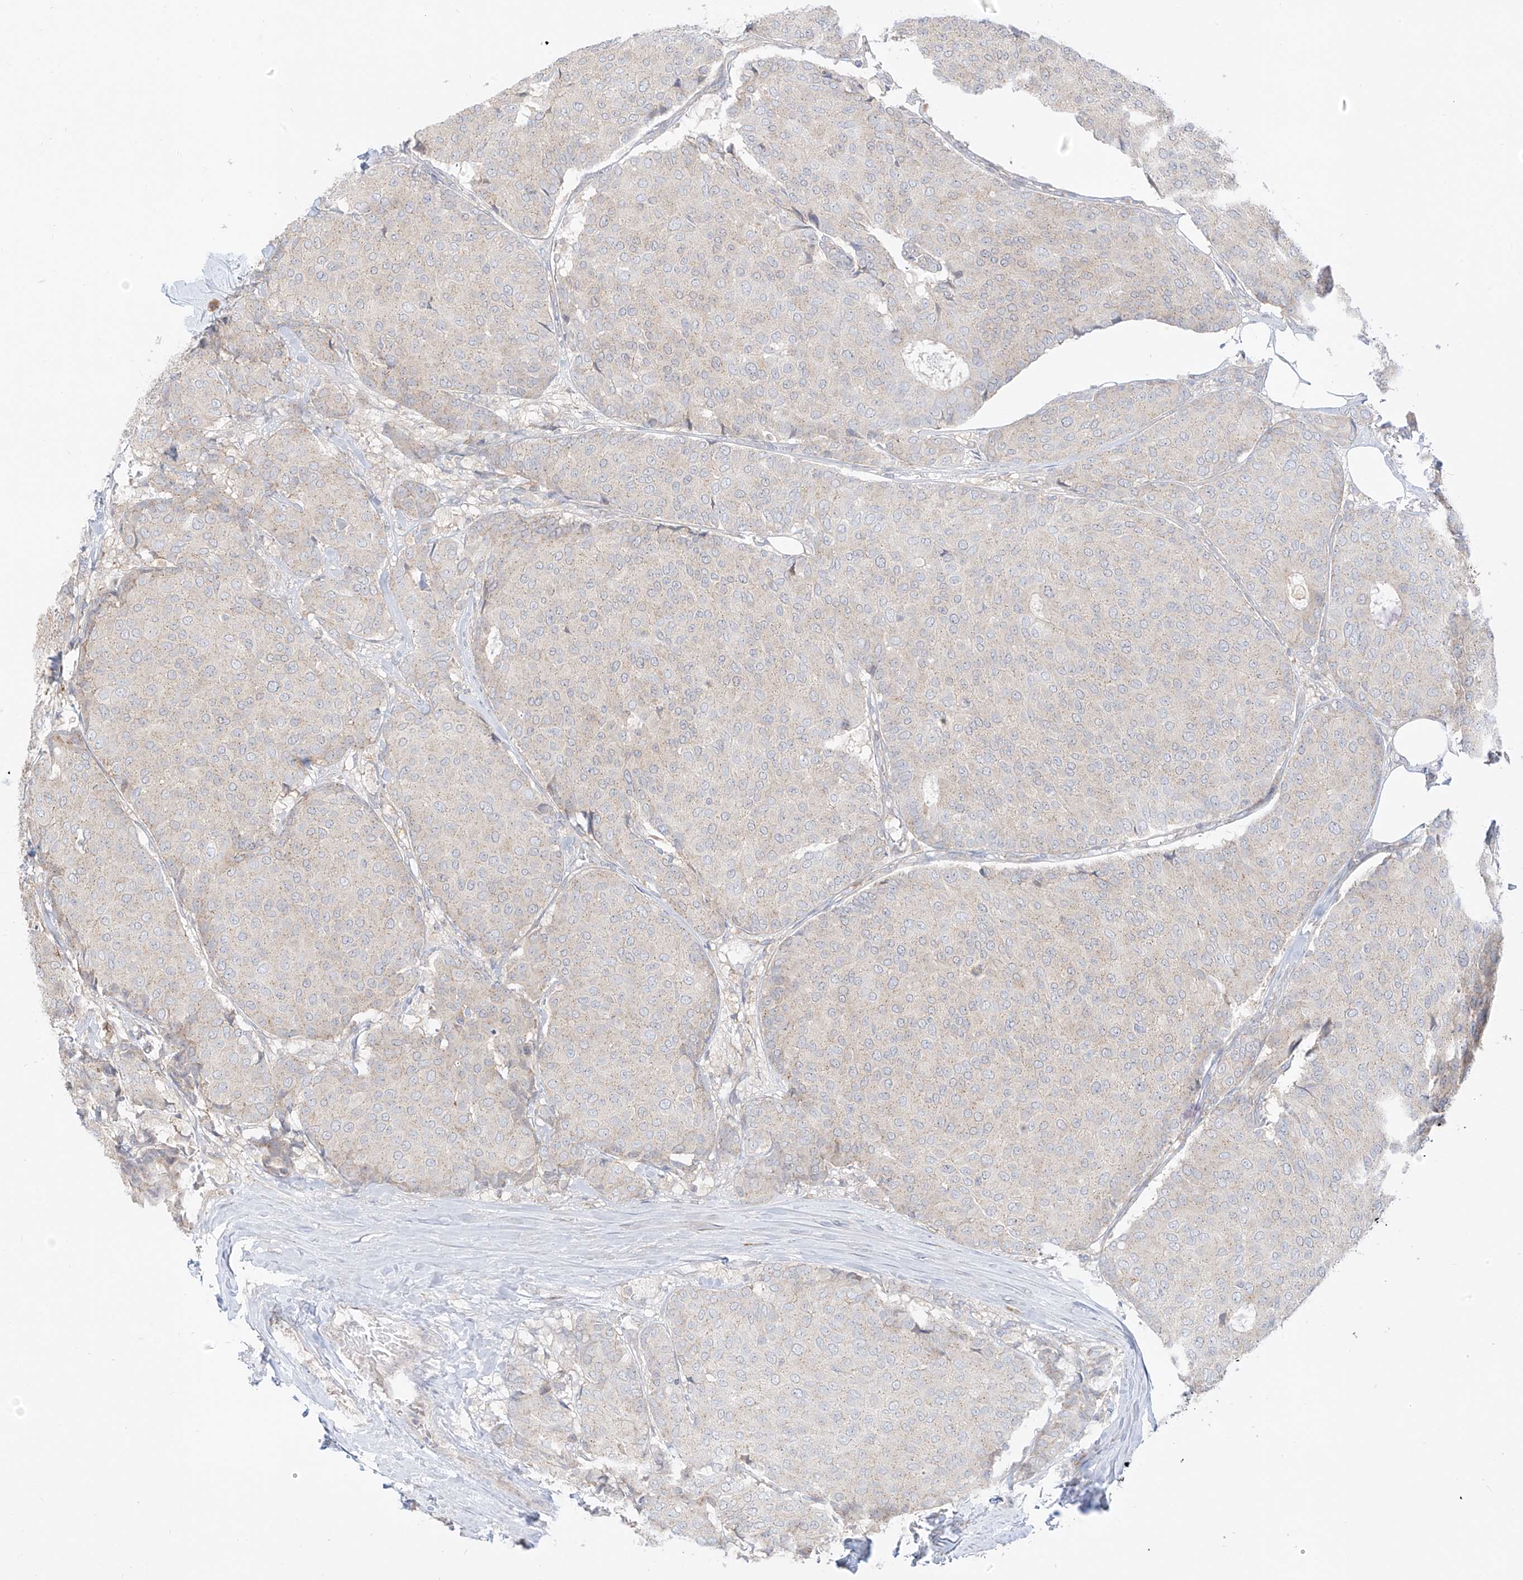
{"staining": {"intensity": "negative", "quantity": "none", "location": "none"}, "tissue": "breast cancer", "cell_type": "Tumor cells", "image_type": "cancer", "snomed": [{"axis": "morphology", "description": "Duct carcinoma"}, {"axis": "topography", "description": "Breast"}], "caption": "Immunohistochemistry (IHC) image of human breast intraductal carcinoma stained for a protein (brown), which shows no expression in tumor cells. (Immunohistochemistry, brightfield microscopy, high magnification).", "gene": "SYTL3", "patient": {"sex": "female", "age": 75}}